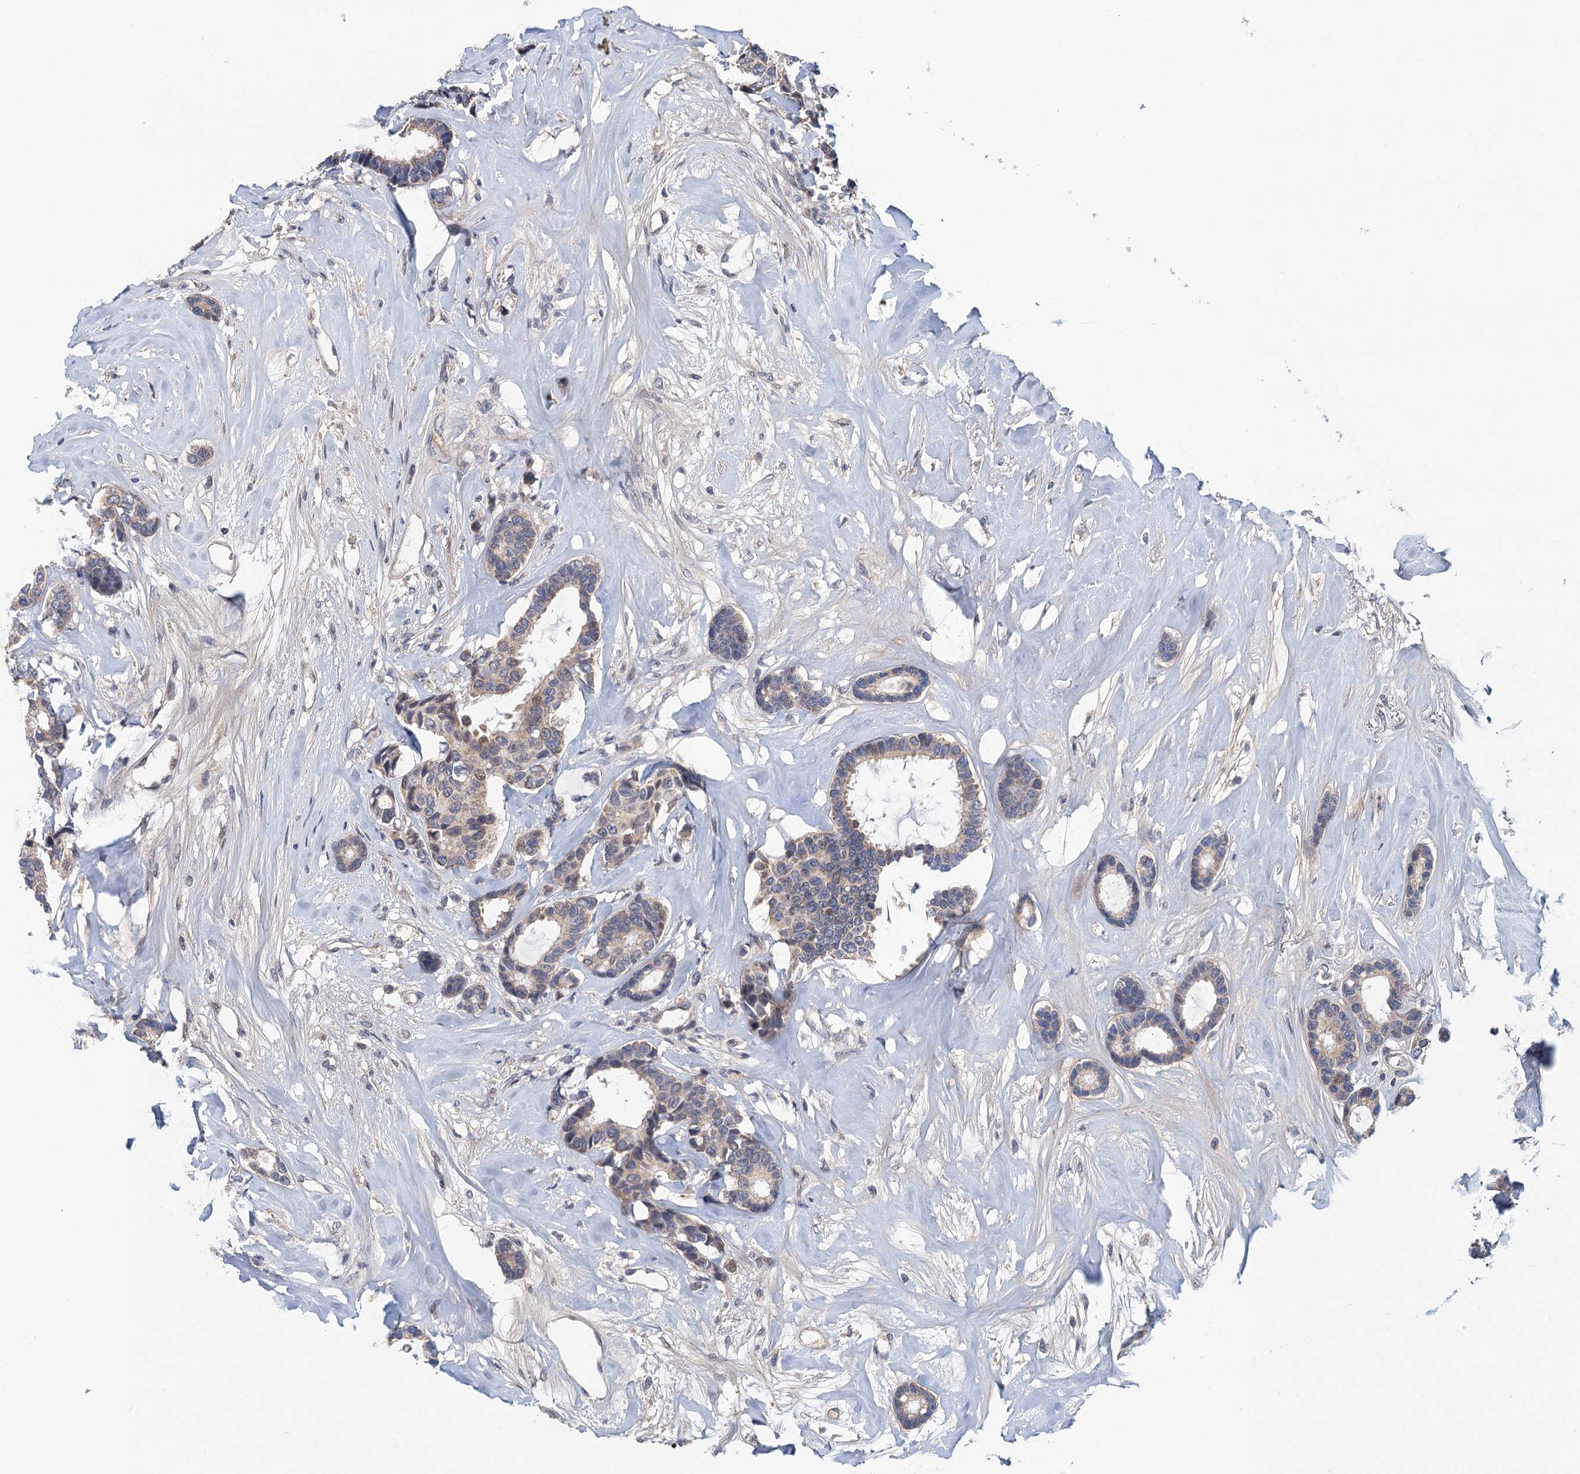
{"staining": {"intensity": "weak", "quantity": "<25%", "location": "cytoplasmic/membranous"}, "tissue": "breast cancer", "cell_type": "Tumor cells", "image_type": "cancer", "snomed": [{"axis": "morphology", "description": "Duct carcinoma"}, {"axis": "topography", "description": "Breast"}], "caption": "DAB (3,3'-diaminobenzidine) immunohistochemical staining of human invasive ductal carcinoma (breast) exhibits no significant positivity in tumor cells. (DAB (3,3'-diaminobenzidine) IHC with hematoxylin counter stain).", "gene": "MDM1", "patient": {"sex": "female", "age": 87}}